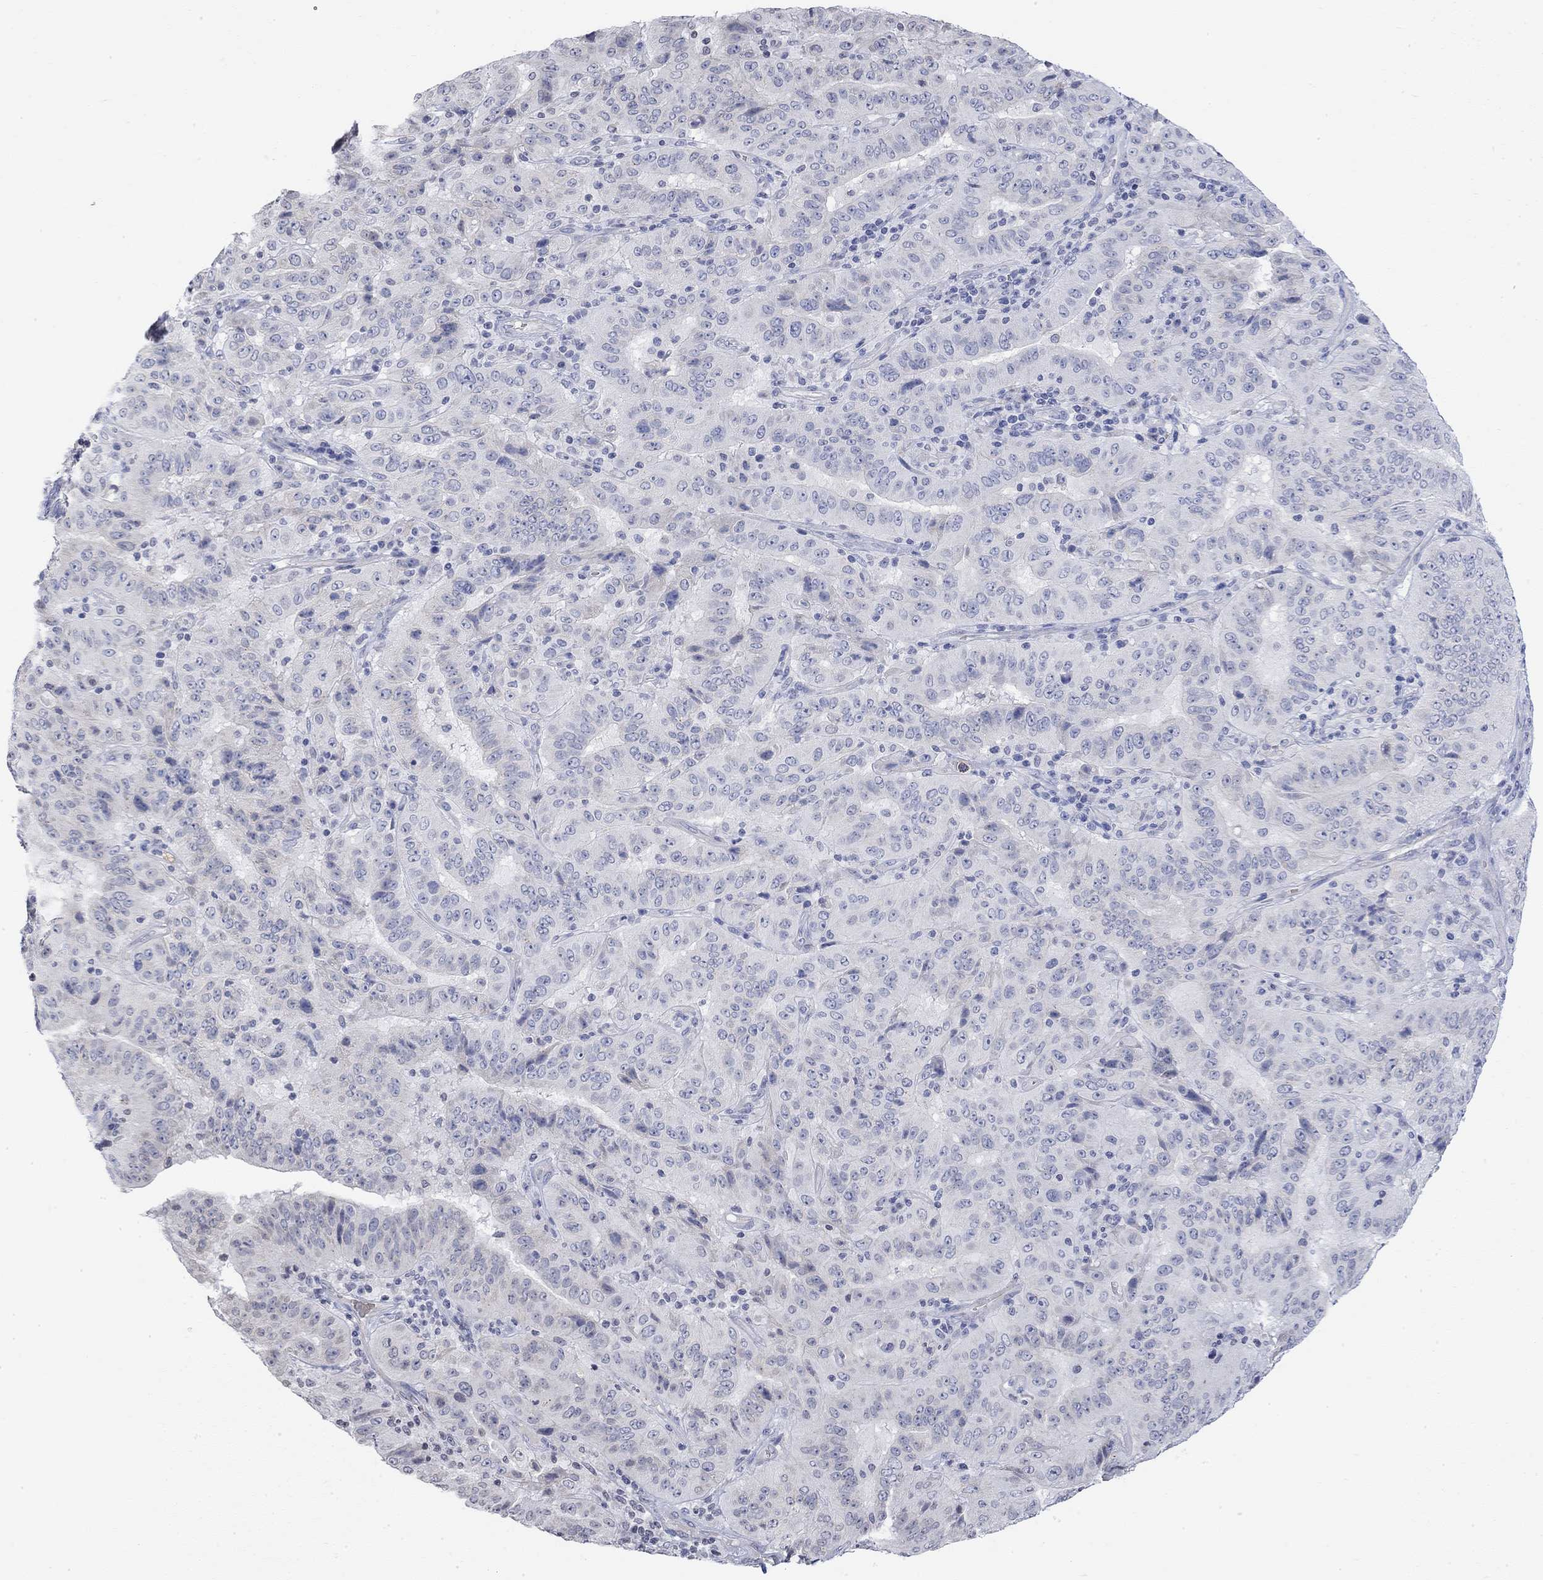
{"staining": {"intensity": "negative", "quantity": "none", "location": "none"}, "tissue": "pancreatic cancer", "cell_type": "Tumor cells", "image_type": "cancer", "snomed": [{"axis": "morphology", "description": "Adenocarcinoma, NOS"}, {"axis": "topography", "description": "Pancreas"}], "caption": "High magnification brightfield microscopy of pancreatic cancer (adenocarcinoma) stained with DAB (3,3'-diaminobenzidine) (brown) and counterstained with hematoxylin (blue): tumor cells show no significant expression.", "gene": "TMEM255A", "patient": {"sex": "male", "age": 63}}